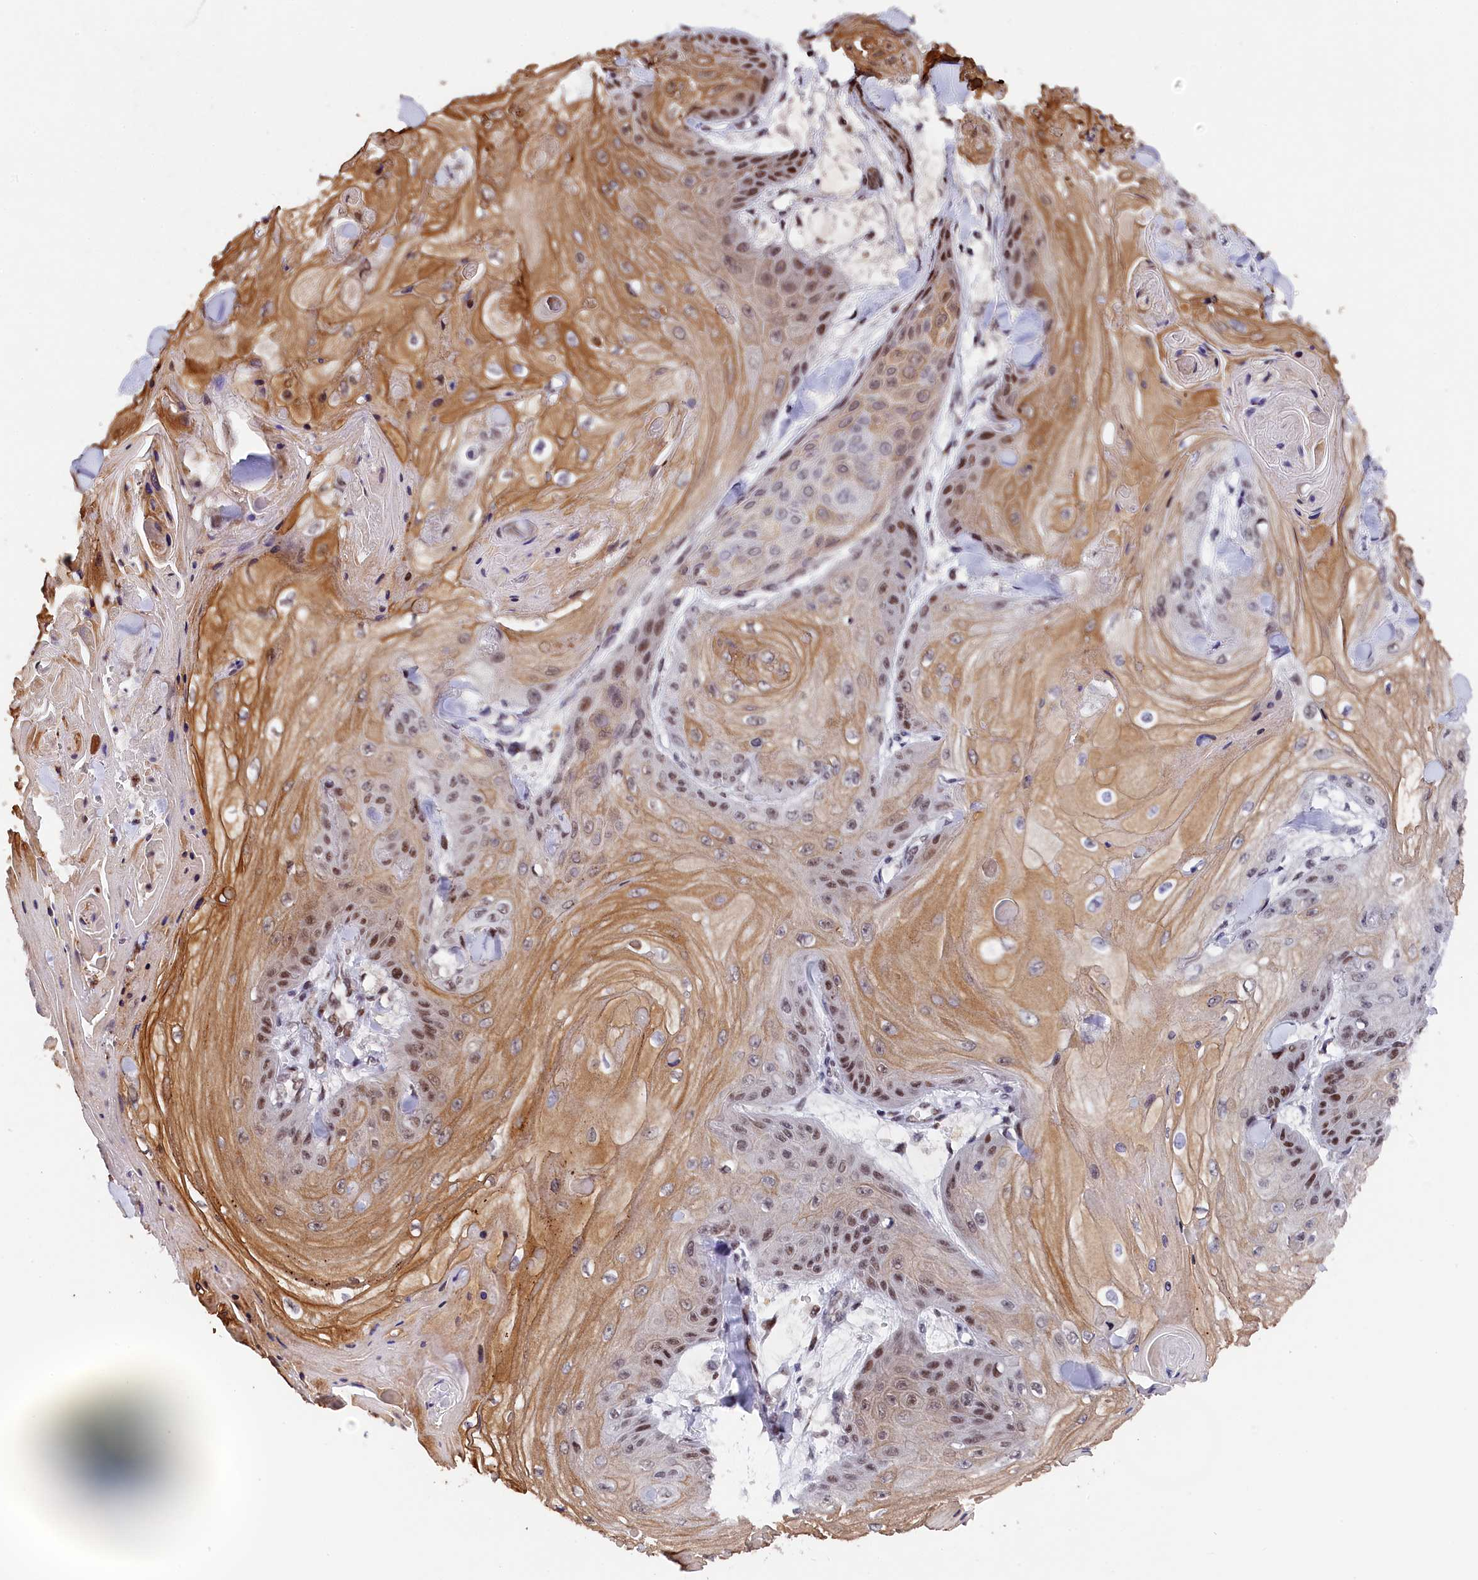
{"staining": {"intensity": "moderate", "quantity": "25%-75%", "location": "cytoplasmic/membranous,nuclear"}, "tissue": "skin cancer", "cell_type": "Tumor cells", "image_type": "cancer", "snomed": [{"axis": "morphology", "description": "Squamous cell carcinoma, NOS"}, {"axis": "topography", "description": "Skin"}], "caption": "Squamous cell carcinoma (skin) tissue shows moderate cytoplasmic/membranous and nuclear expression in approximately 25%-75% of tumor cells", "gene": "ADIG", "patient": {"sex": "male", "age": 74}}